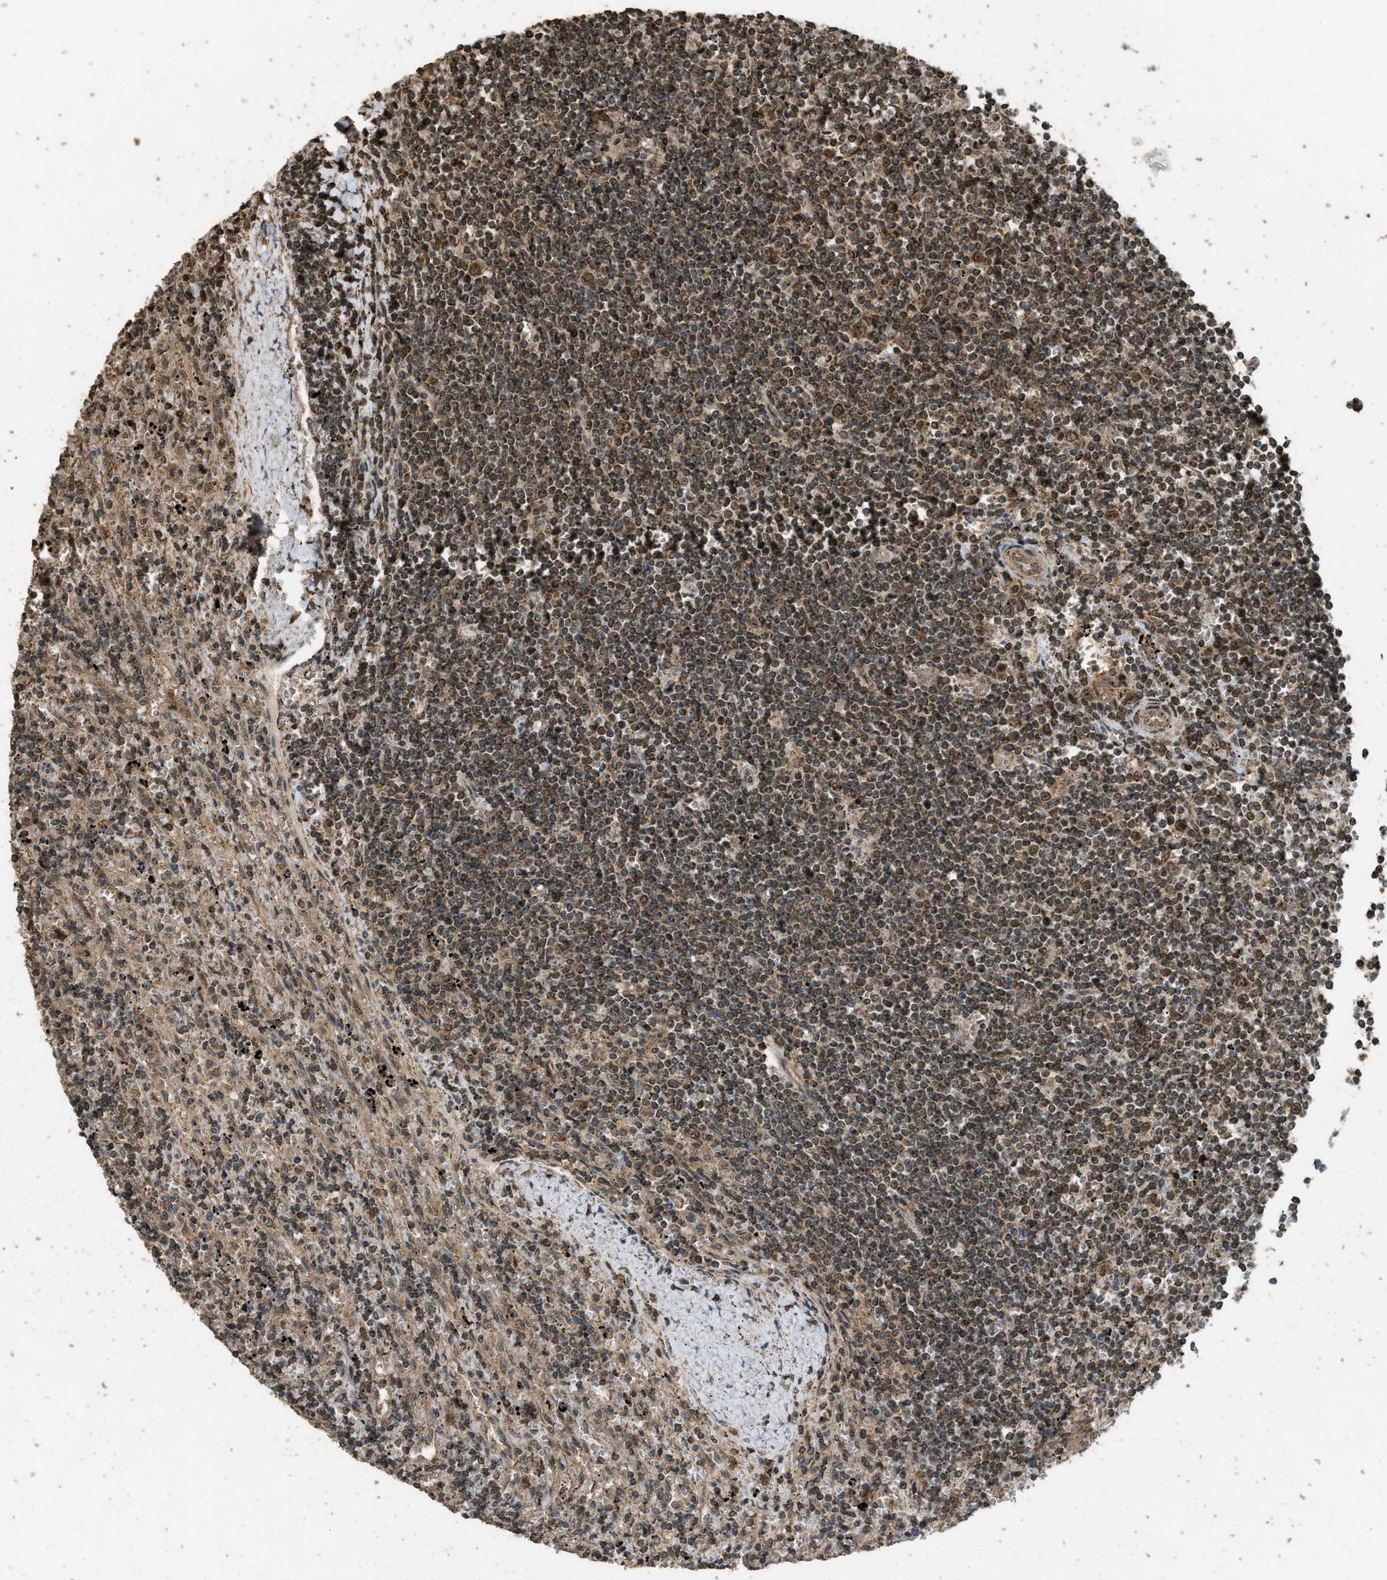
{"staining": {"intensity": "moderate", "quantity": ">75%", "location": "cytoplasmic/membranous"}, "tissue": "lymphoma", "cell_type": "Tumor cells", "image_type": "cancer", "snomed": [{"axis": "morphology", "description": "Malignant lymphoma, non-Hodgkin's type, Low grade"}, {"axis": "topography", "description": "Spleen"}], "caption": "IHC (DAB (3,3'-diaminobenzidine)) staining of human lymphoma reveals moderate cytoplasmic/membranous protein positivity in about >75% of tumor cells. The protein is shown in brown color, while the nuclei are stained blue.", "gene": "CTPS1", "patient": {"sex": "male", "age": 76}}